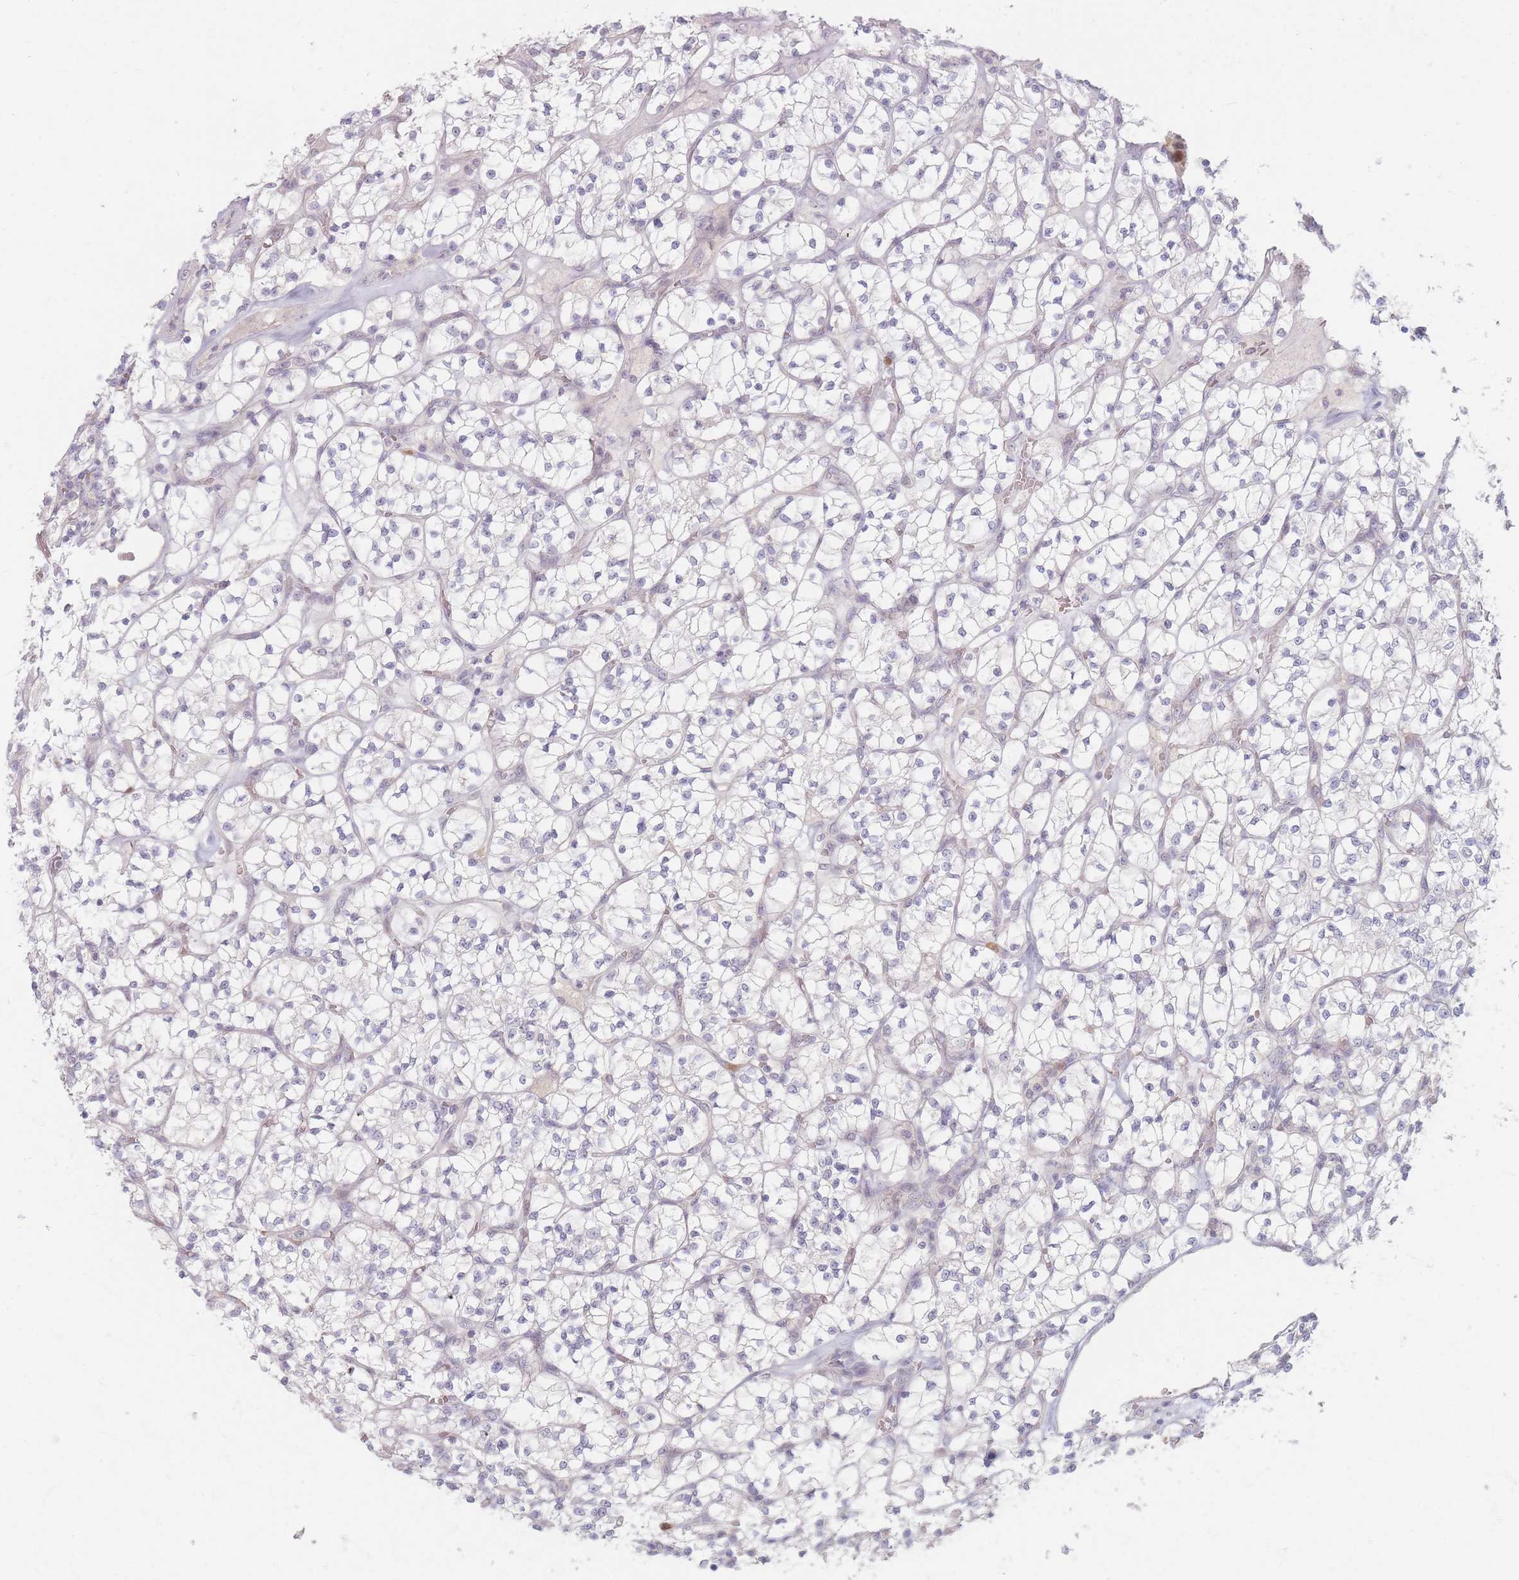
{"staining": {"intensity": "negative", "quantity": "none", "location": "none"}, "tissue": "renal cancer", "cell_type": "Tumor cells", "image_type": "cancer", "snomed": [{"axis": "morphology", "description": "Adenocarcinoma, NOS"}, {"axis": "topography", "description": "Kidney"}], "caption": "This image is of adenocarcinoma (renal) stained with immunohistochemistry (IHC) to label a protein in brown with the nuclei are counter-stained blue. There is no positivity in tumor cells. (Immunohistochemistry, brightfield microscopy, high magnification).", "gene": "CHCHD7", "patient": {"sex": "female", "age": 64}}